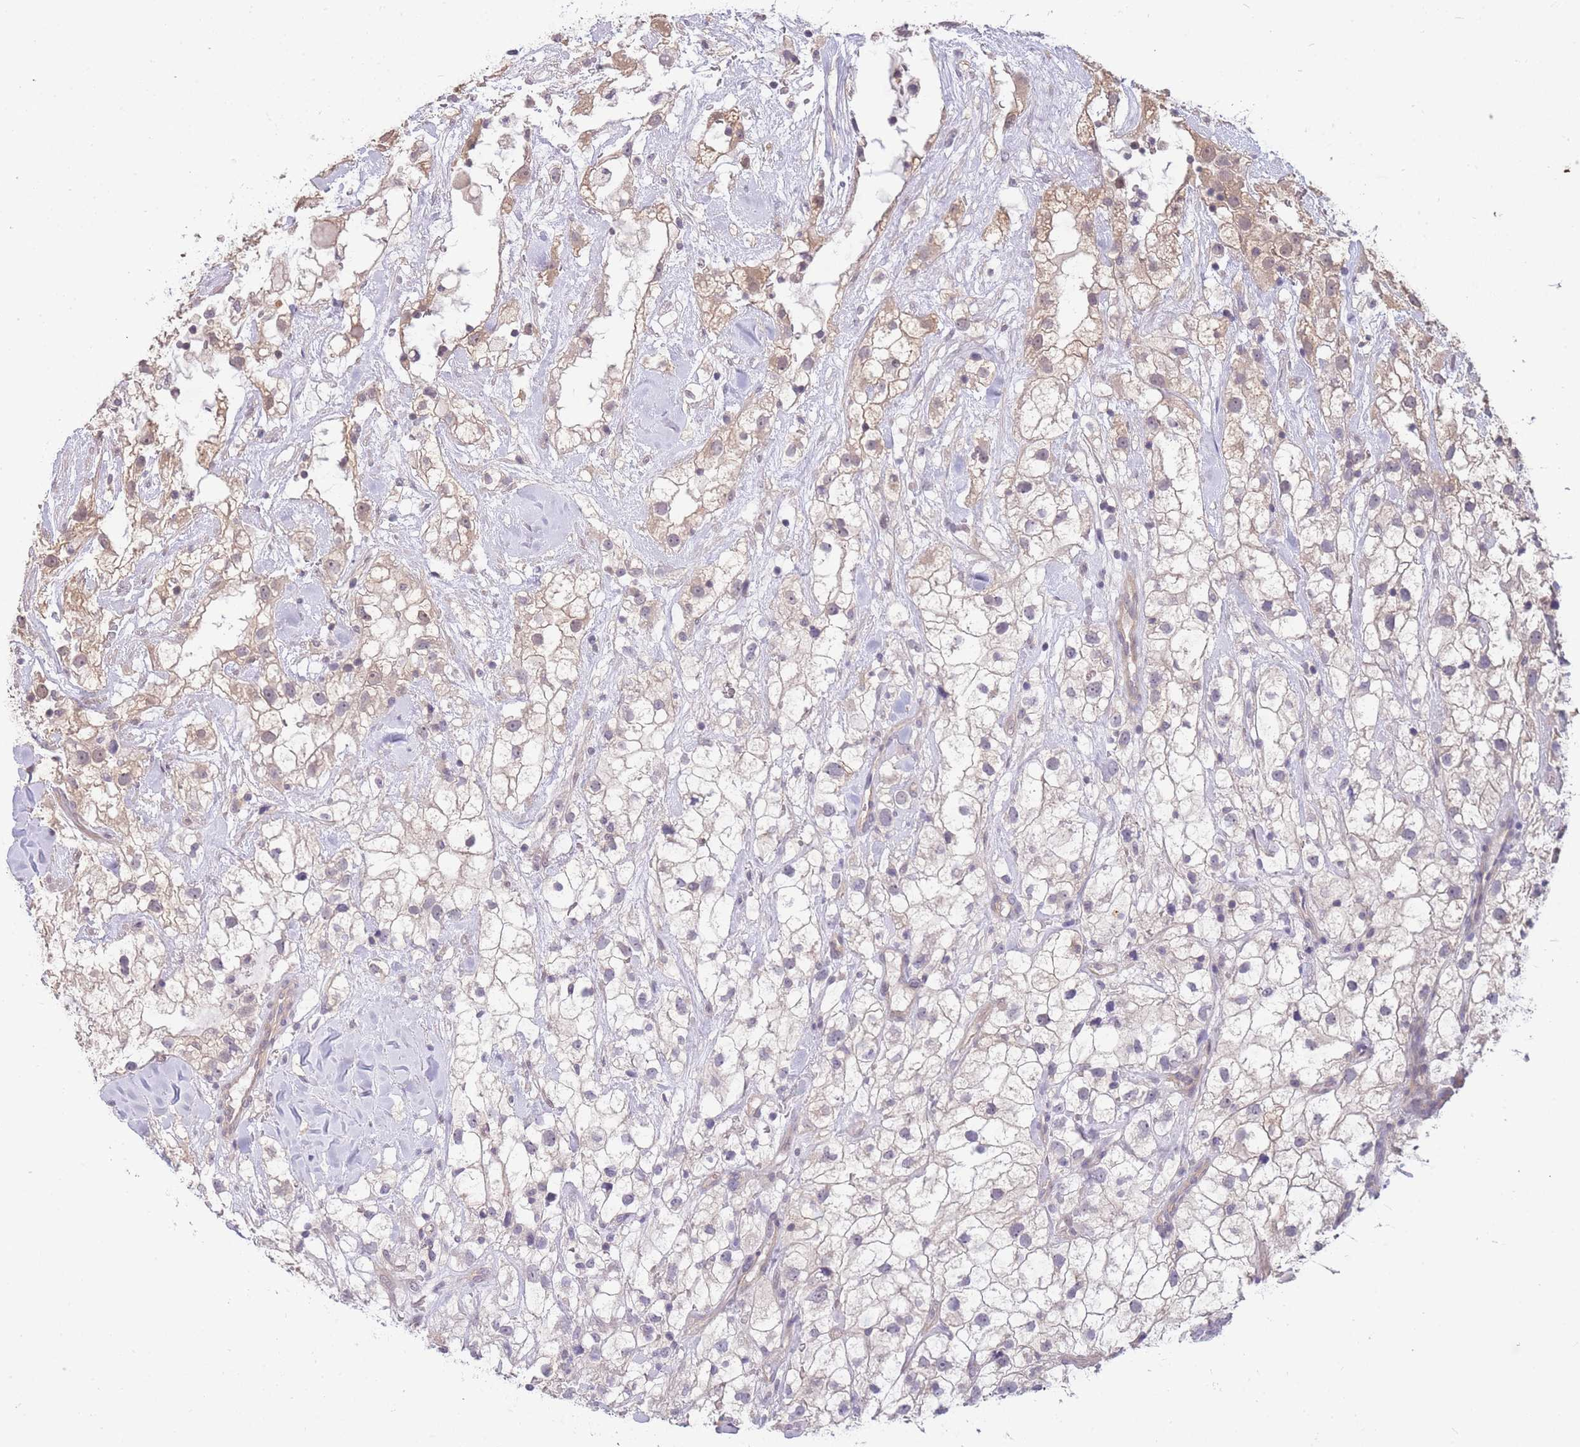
{"staining": {"intensity": "weak", "quantity": "<25%", "location": "cytoplasmic/membranous"}, "tissue": "renal cancer", "cell_type": "Tumor cells", "image_type": "cancer", "snomed": [{"axis": "morphology", "description": "Adenocarcinoma, NOS"}, {"axis": "topography", "description": "Kidney"}], "caption": "Tumor cells are negative for brown protein staining in adenocarcinoma (renal). The staining was performed using DAB to visualize the protein expression in brown, while the nuclei were stained in blue with hematoxylin (Magnification: 20x).", "gene": "SMC6", "patient": {"sex": "male", "age": 59}}